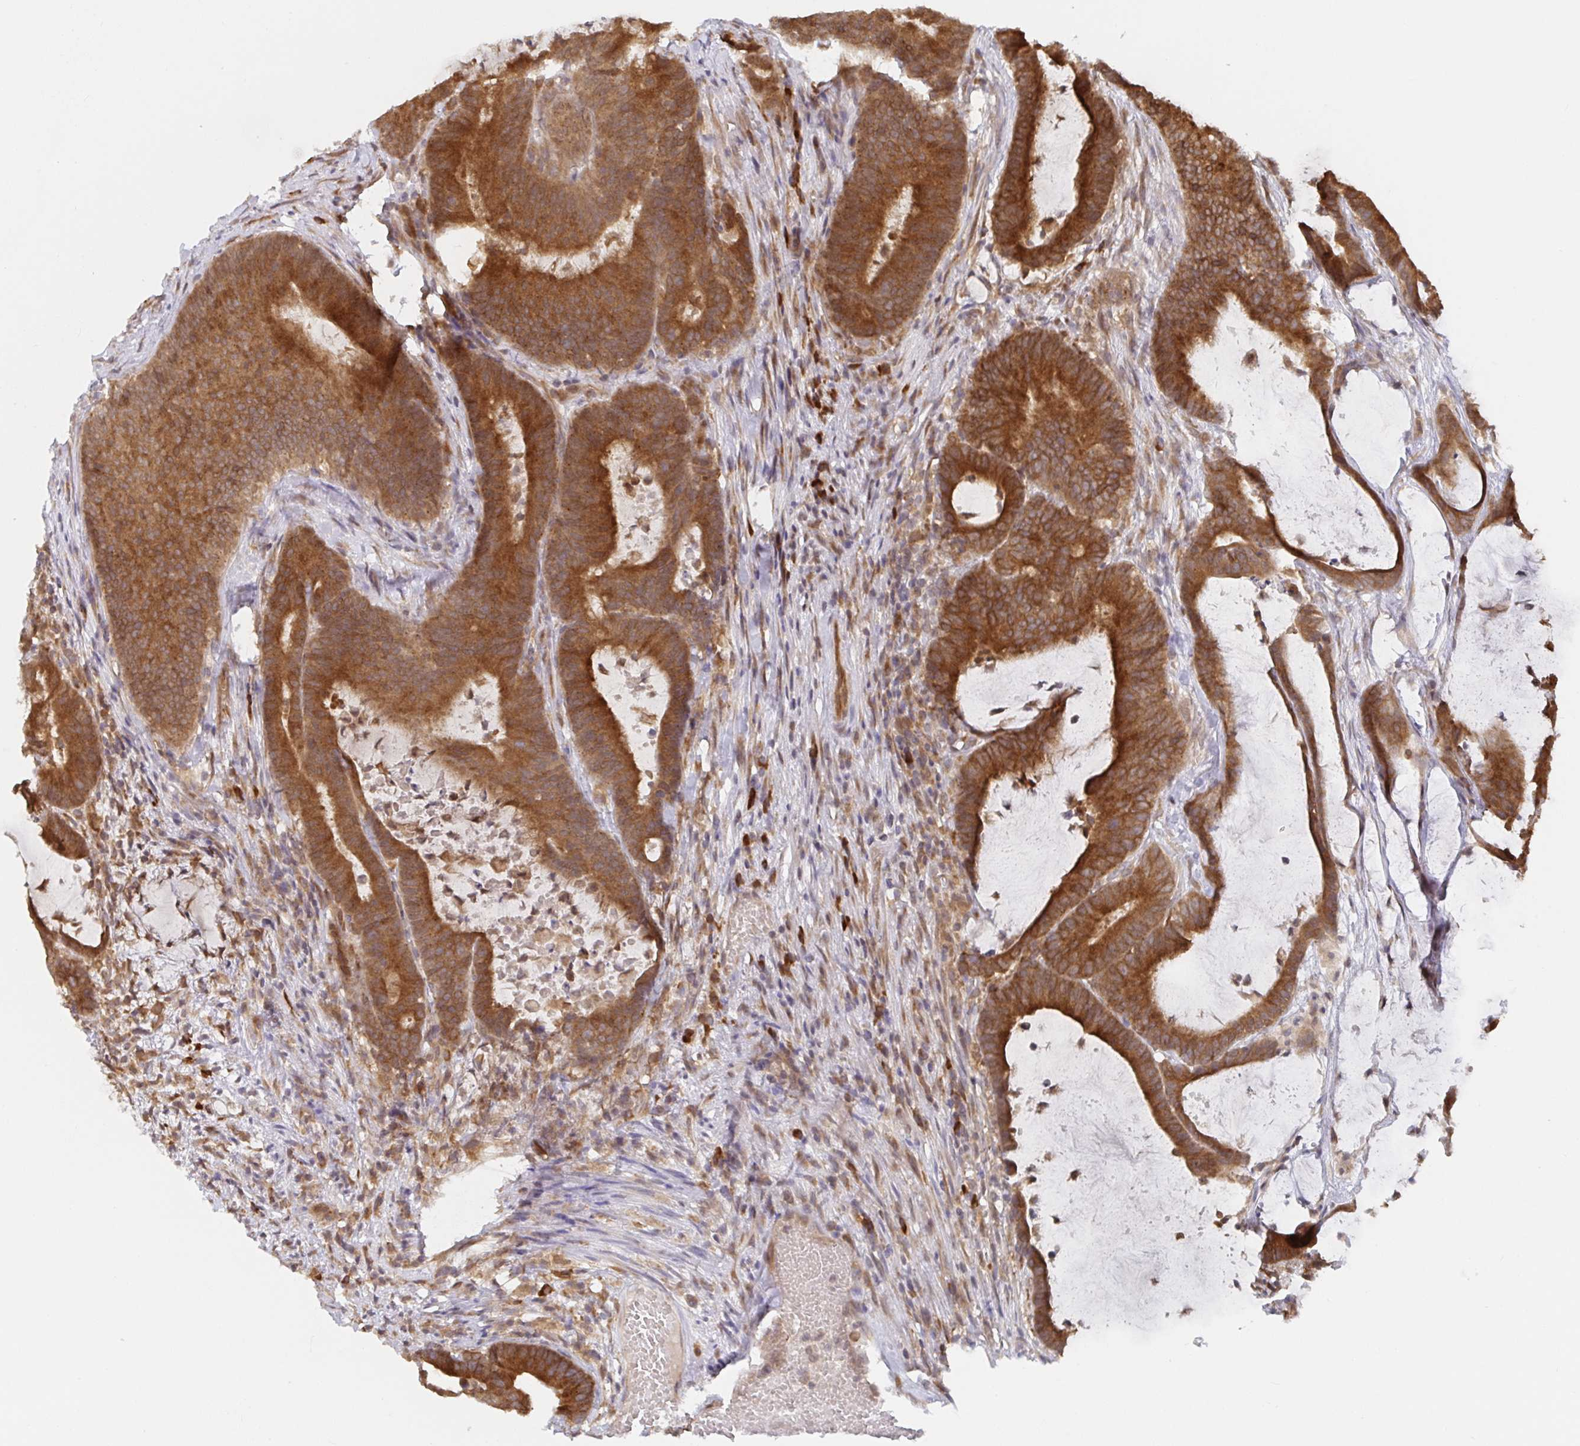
{"staining": {"intensity": "strong", "quantity": ">75%", "location": "cytoplasmic/membranous"}, "tissue": "colorectal cancer", "cell_type": "Tumor cells", "image_type": "cancer", "snomed": [{"axis": "morphology", "description": "Adenocarcinoma, NOS"}, {"axis": "topography", "description": "Colon"}], "caption": "The histopathology image exhibits staining of colorectal adenocarcinoma, revealing strong cytoplasmic/membranous protein positivity (brown color) within tumor cells.", "gene": "ALG1", "patient": {"sex": "female", "age": 78}}